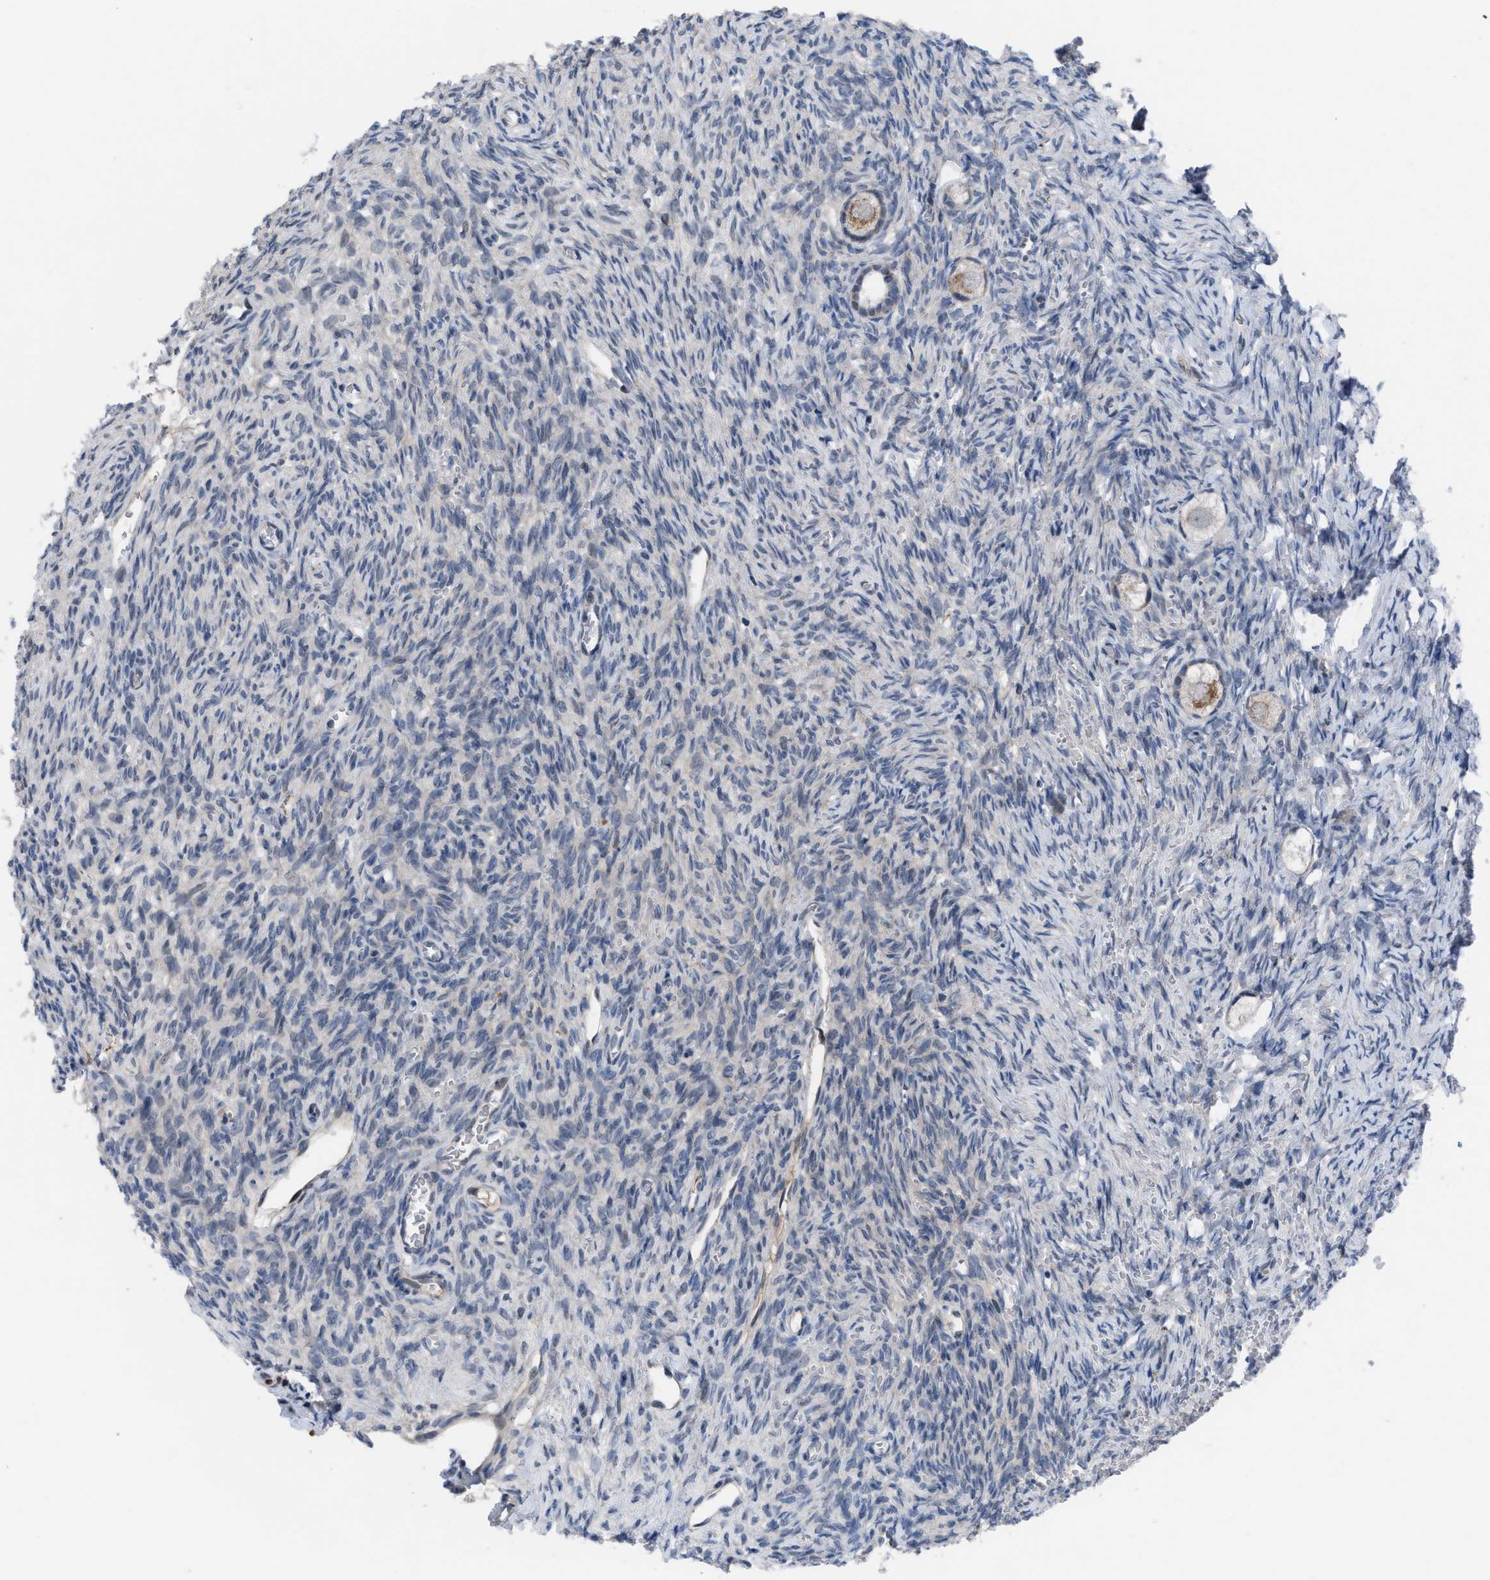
{"staining": {"intensity": "moderate", "quantity": "25%-75%", "location": "cytoplasmic/membranous"}, "tissue": "ovary", "cell_type": "Follicle cells", "image_type": "normal", "snomed": [{"axis": "morphology", "description": "Normal tissue, NOS"}, {"axis": "topography", "description": "Ovary"}], "caption": "Ovary stained with a brown dye displays moderate cytoplasmic/membranous positive expression in about 25%-75% of follicle cells.", "gene": "IL17RE", "patient": {"sex": "female", "age": 27}}